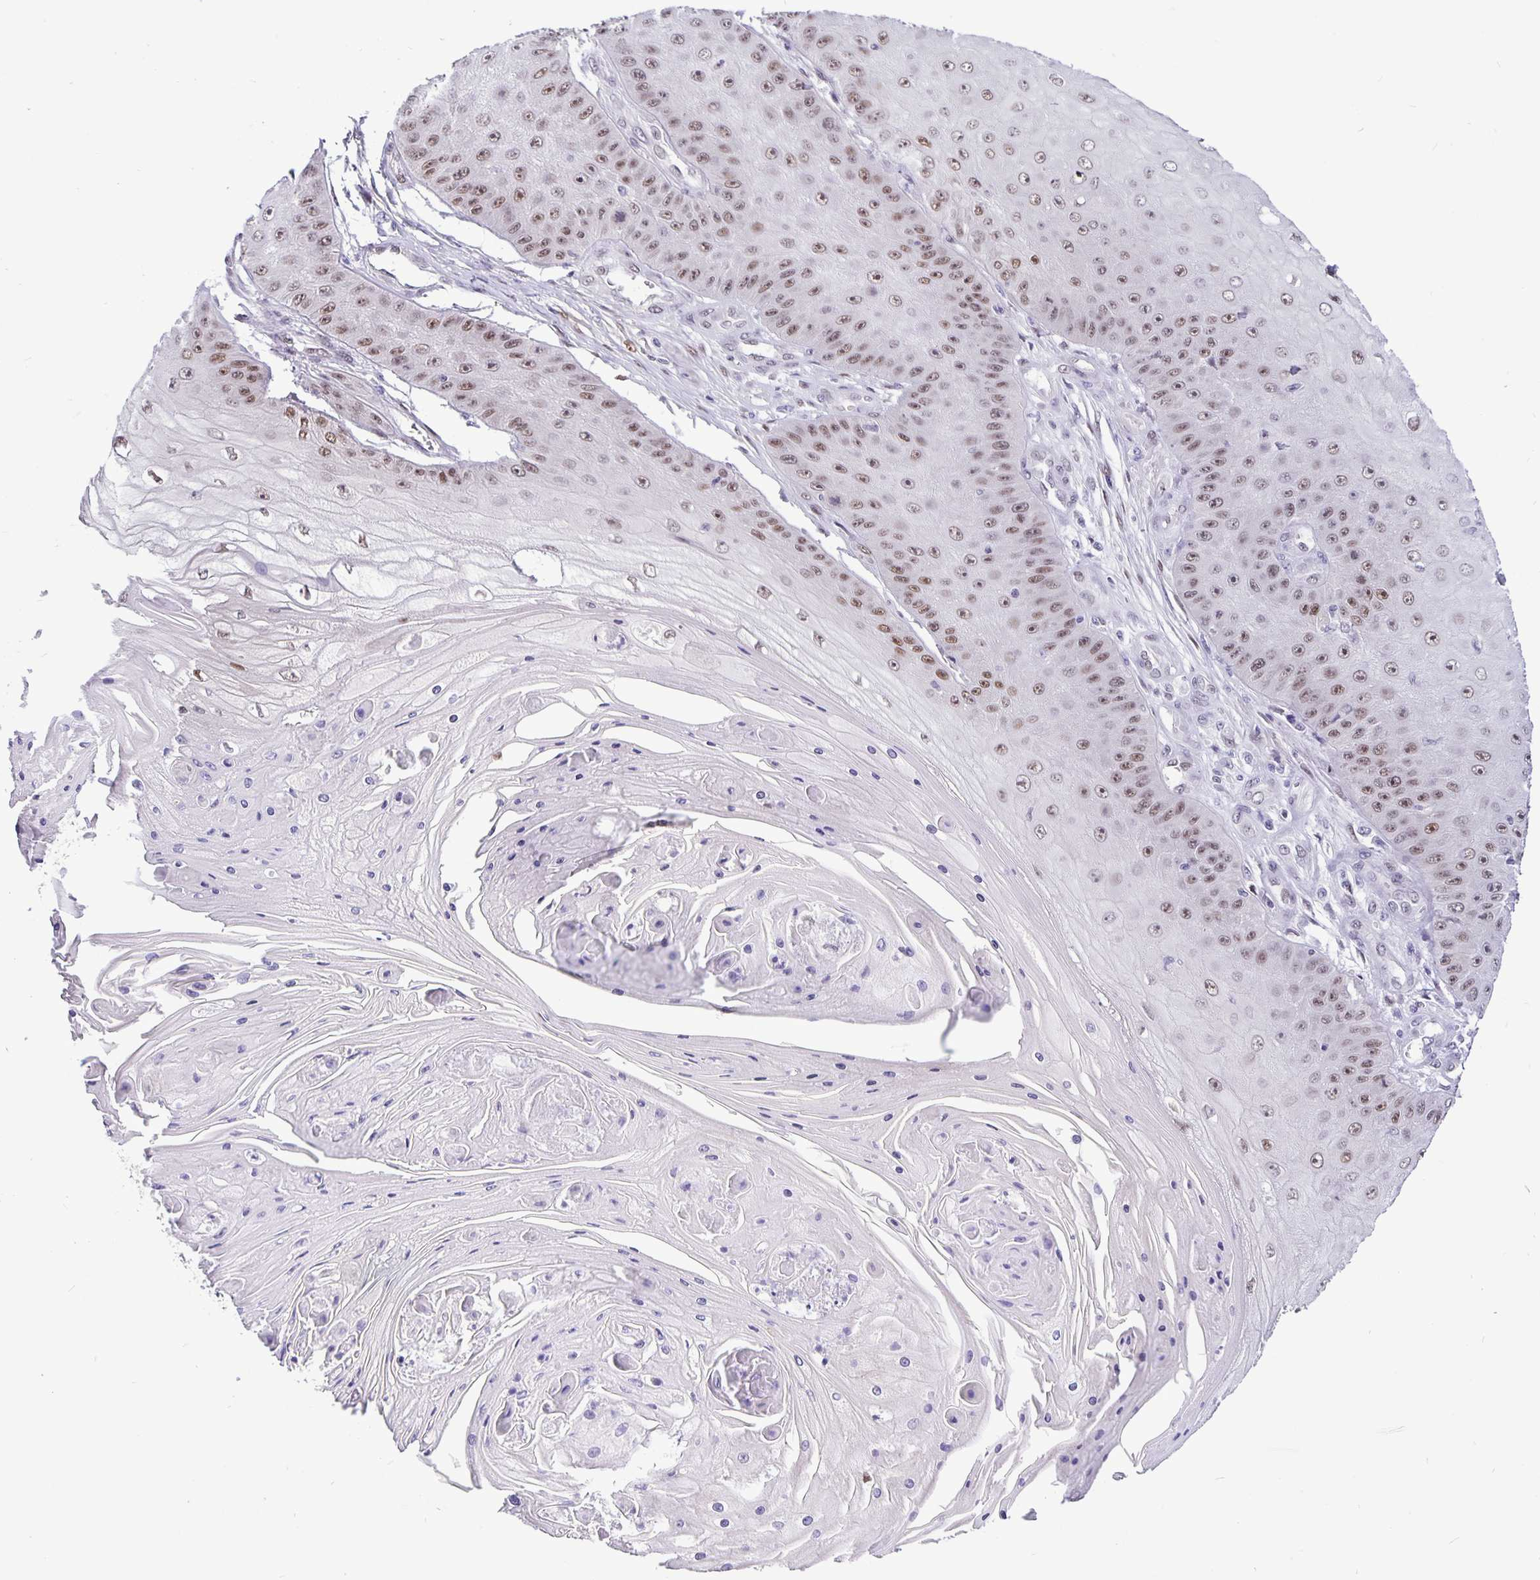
{"staining": {"intensity": "weak", "quantity": "25%-75%", "location": "nuclear"}, "tissue": "skin cancer", "cell_type": "Tumor cells", "image_type": "cancer", "snomed": [{"axis": "morphology", "description": "Squamous cell carcinoma, NOS"}, {"axis": "topography", "description": "Skin"}], "caption": "A high-resolution micrograph shows immunohistochemistry (IHC) staining of squamous cell carcinoma (skin), which exhibits weak nuclear positivity in approximately 25%-75% of tumor cells.", "gene": "FOSL2", "patient": {"sex": "male", "age": 70}}